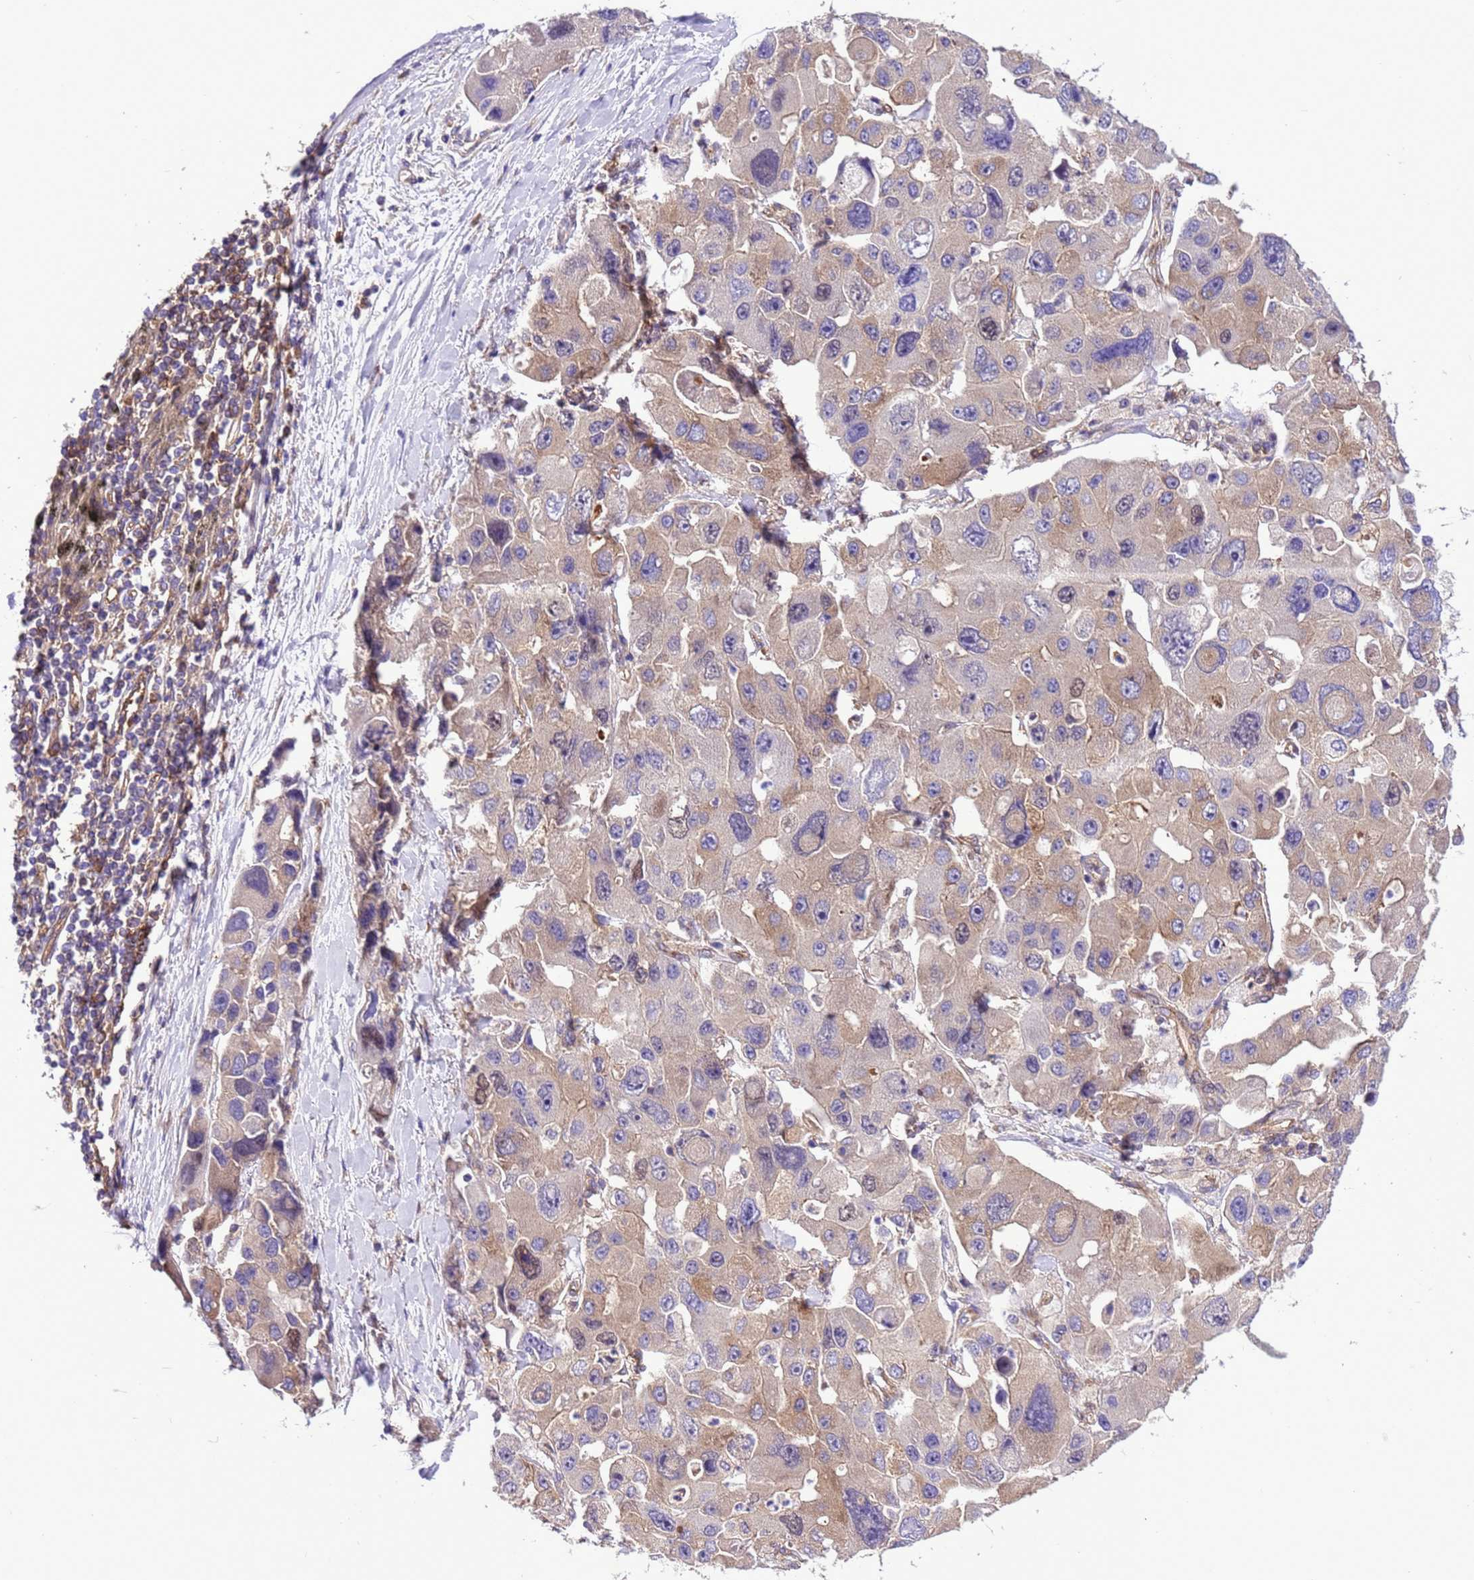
{"staining": {"intensity": "moderate", "quantity": "<25%", "location": "cytoplasmic/membranous"}, "tissue": "lung cancer", "cell_type": "Tumor cells", "image_type": "cancer", "snomed": [{"axis": "morphology", "description": "Adenocarcinoma, NOS"}, {"axis": "topography", "description": "Lung"}], "caption": "Lung cancer (adenocarcinoma) stained with a protein marker exhibits moderate staining in tumor cells.", "gene": "RABEP2", "patient": {"sex": "female", "age": 54}}